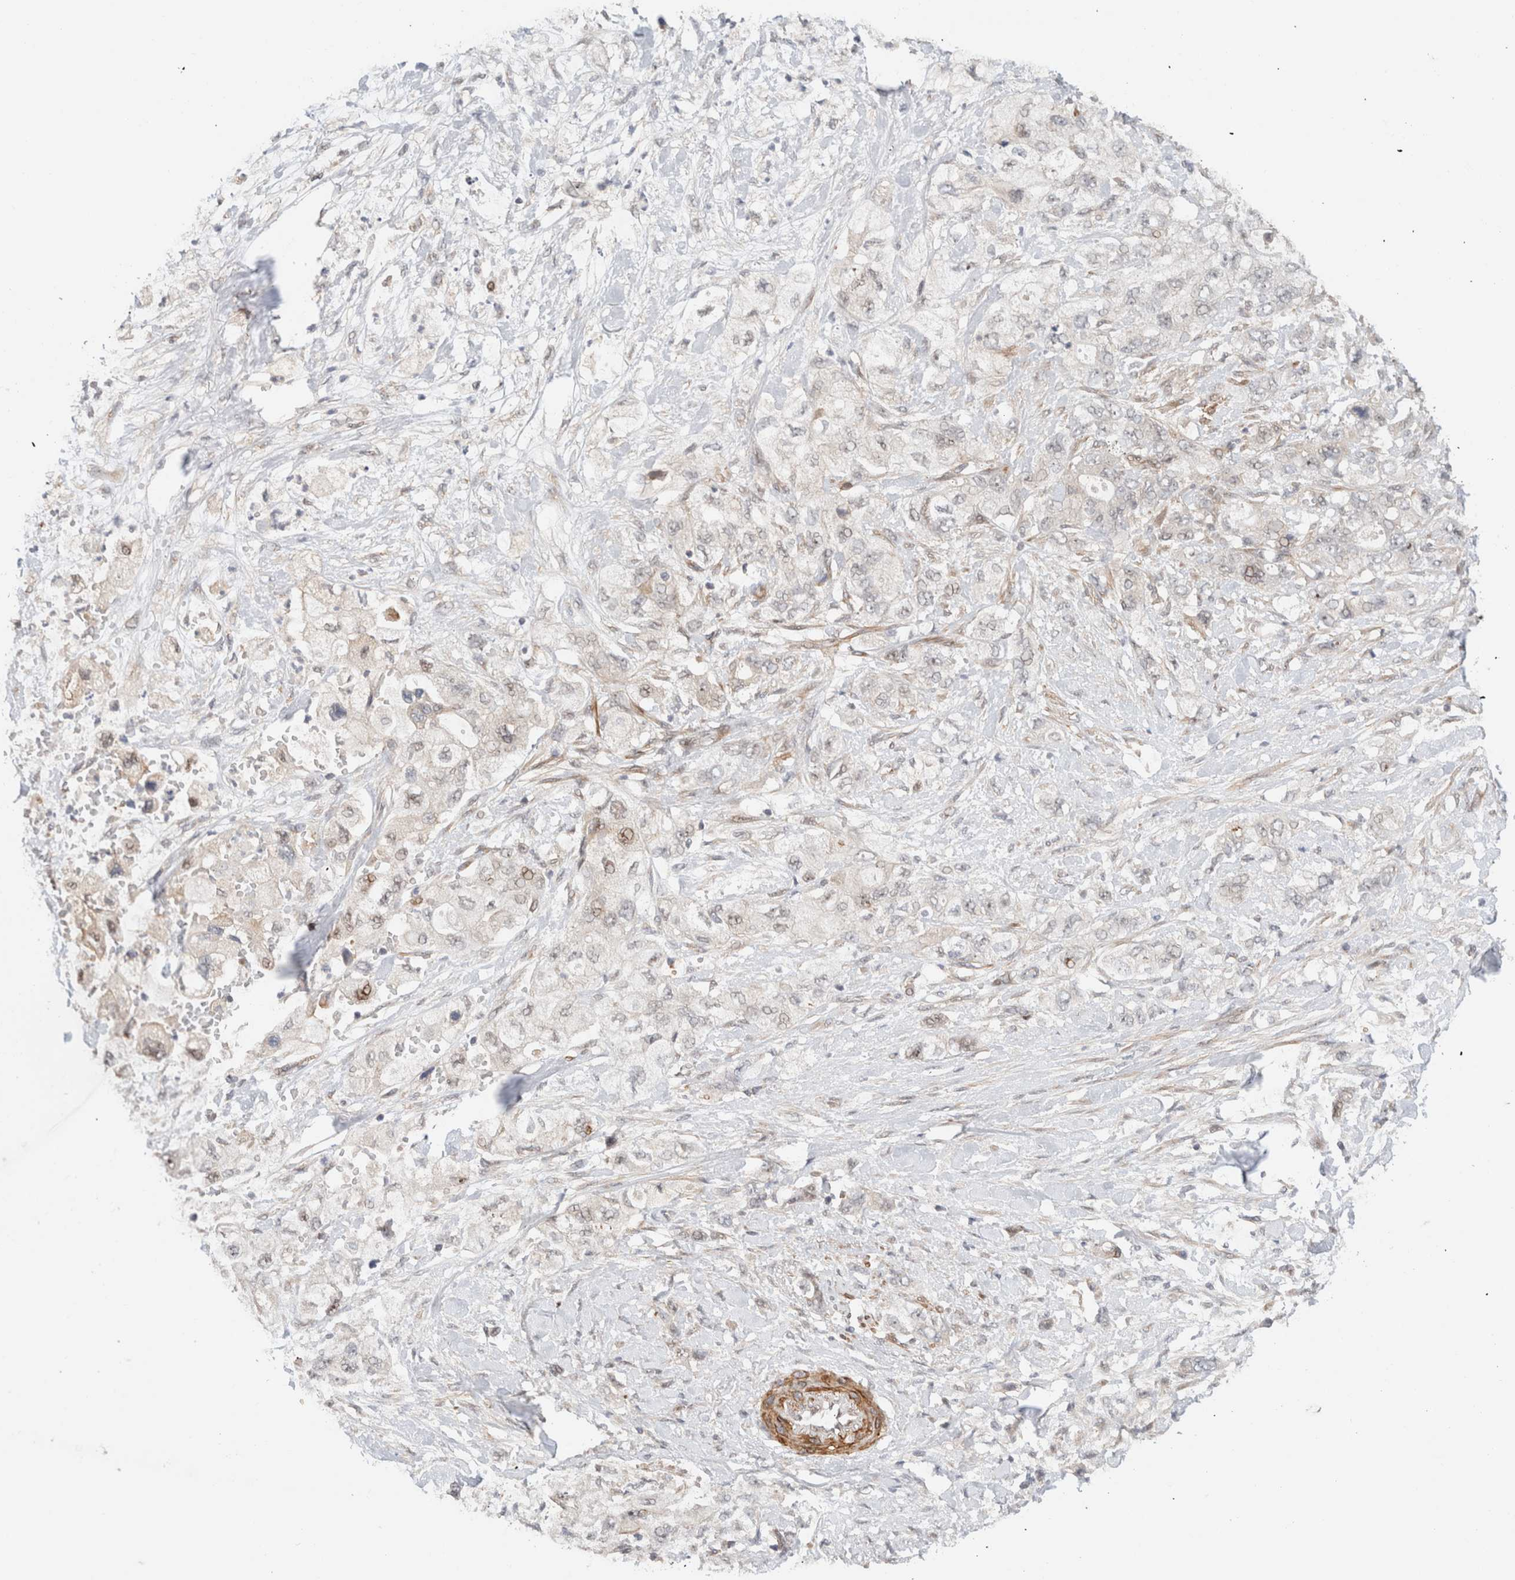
{"staining": {"intensity": "moderate", "quantity": "<25%", "location": "nuclear"}, "tissue": "pancreatic cancer", "cell_type": "Tumor cells", "image_type": "cancer", "snomed": [{"axis": "morphology", "description": "Adenocarcinoma, NOS"}, {"axis": "topography", "description": "Pancreas"}], "caption": "Immunohistochemistry (IHC) photomicrograph of neoplastic tissue: pancreatic cancer (adenocarcinoma) stained using immunohistochemistry (IHC) displays low levels of moderate protein expression localized specifically in the nuclear of tumor cells, appearing as a nuclear brown color.", "gene": "ID3", "patient": {"sex": "female", "age": 73}}